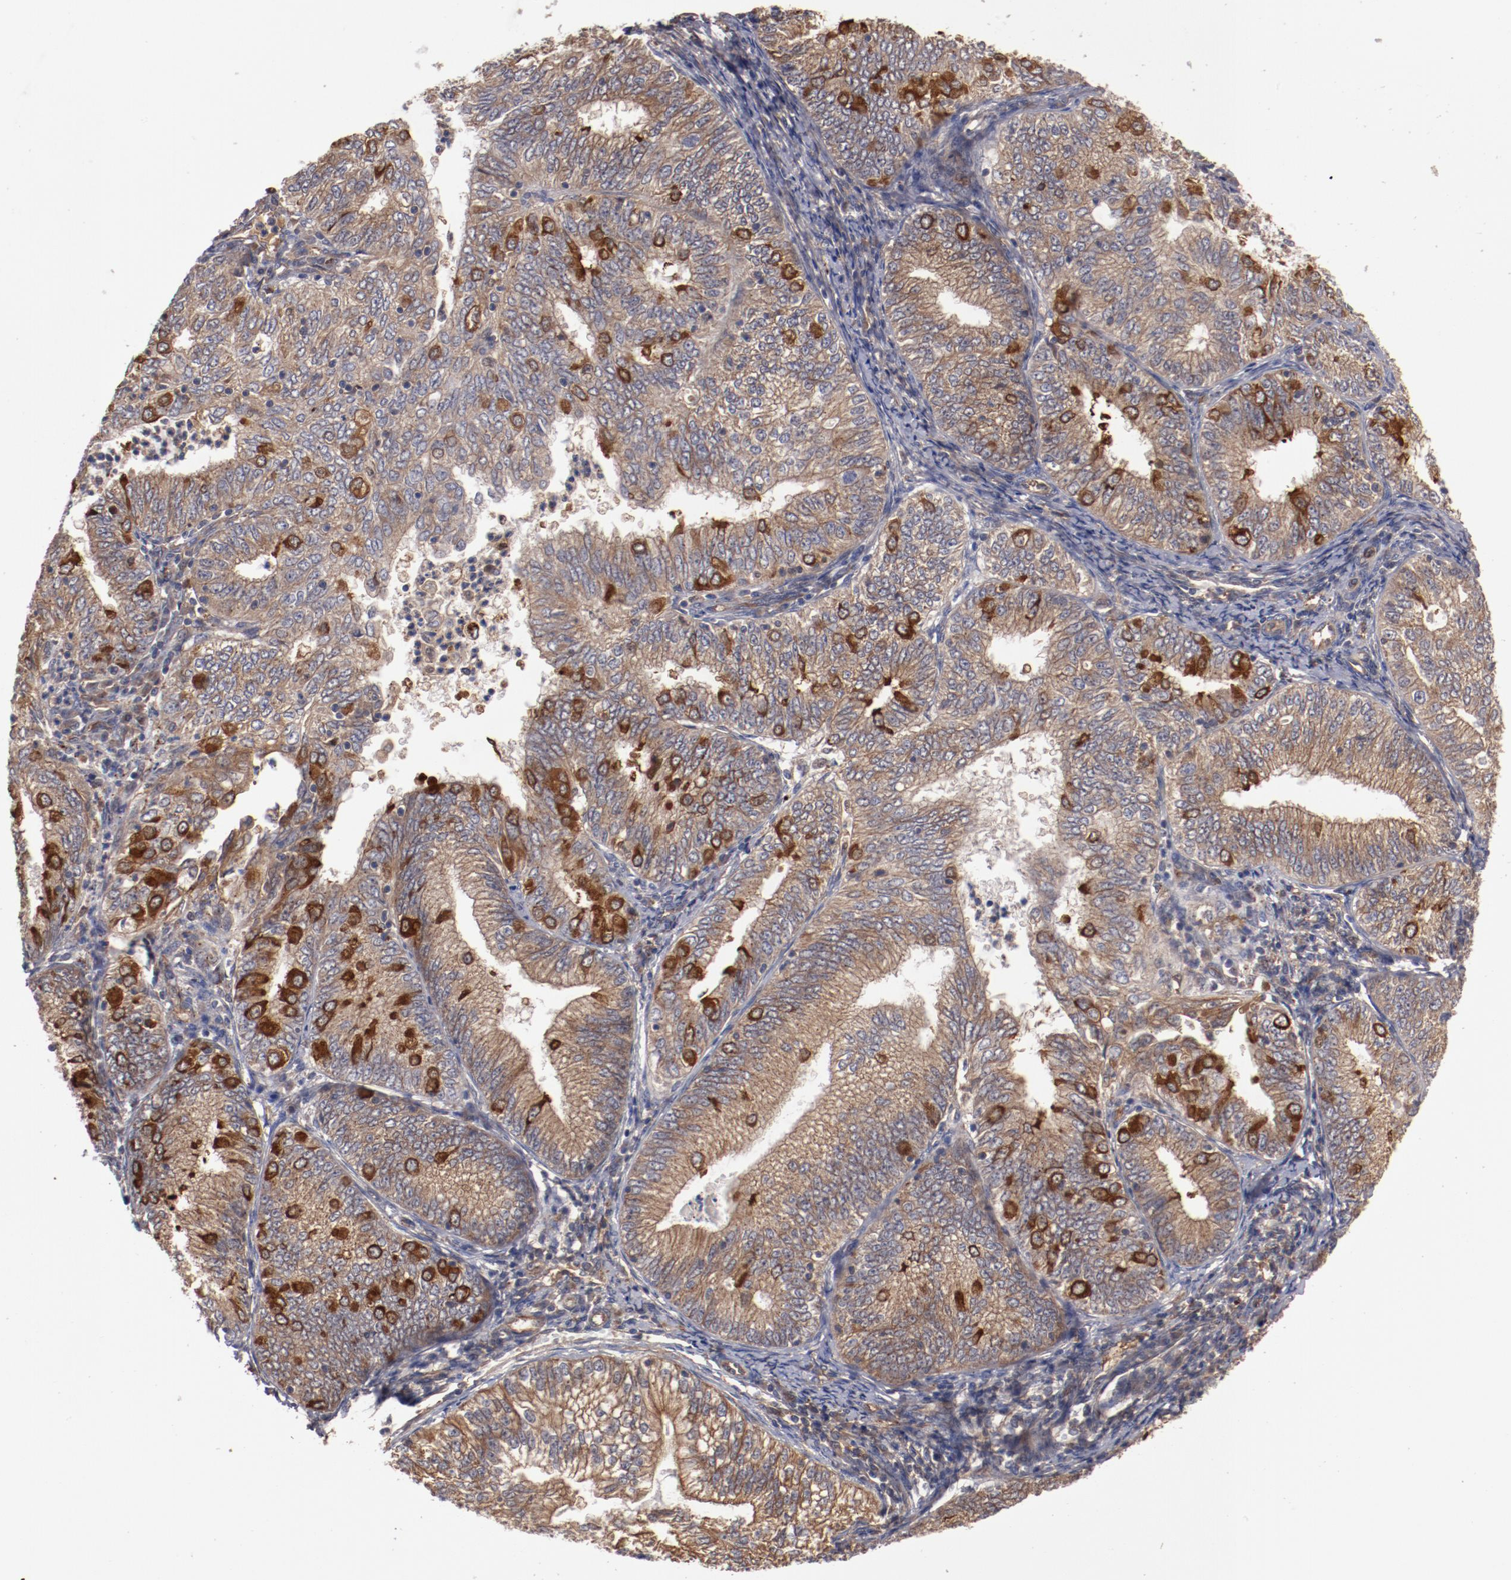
{"staining": {"intensity": "moderate", "quantity": ">75%", "location": "cytoplasmic/membranous"}, "tissue": "endometrial cancer", "cell_type": "Tumor cells", "image_type": "cancer", "snomed": [{"axis": "morphology", "description": "Adenocarcinoma, NOS"}, {"axis": "topography", "description": "Endometrium"}], "caption": "Protein expression analysis of human endometrial cancer reveals moderate cytoplasmic/membranous expression in about >75% of tumor cells.", "gene": "DNAAF2", "patient": {"sex": "female", "age": 69}}